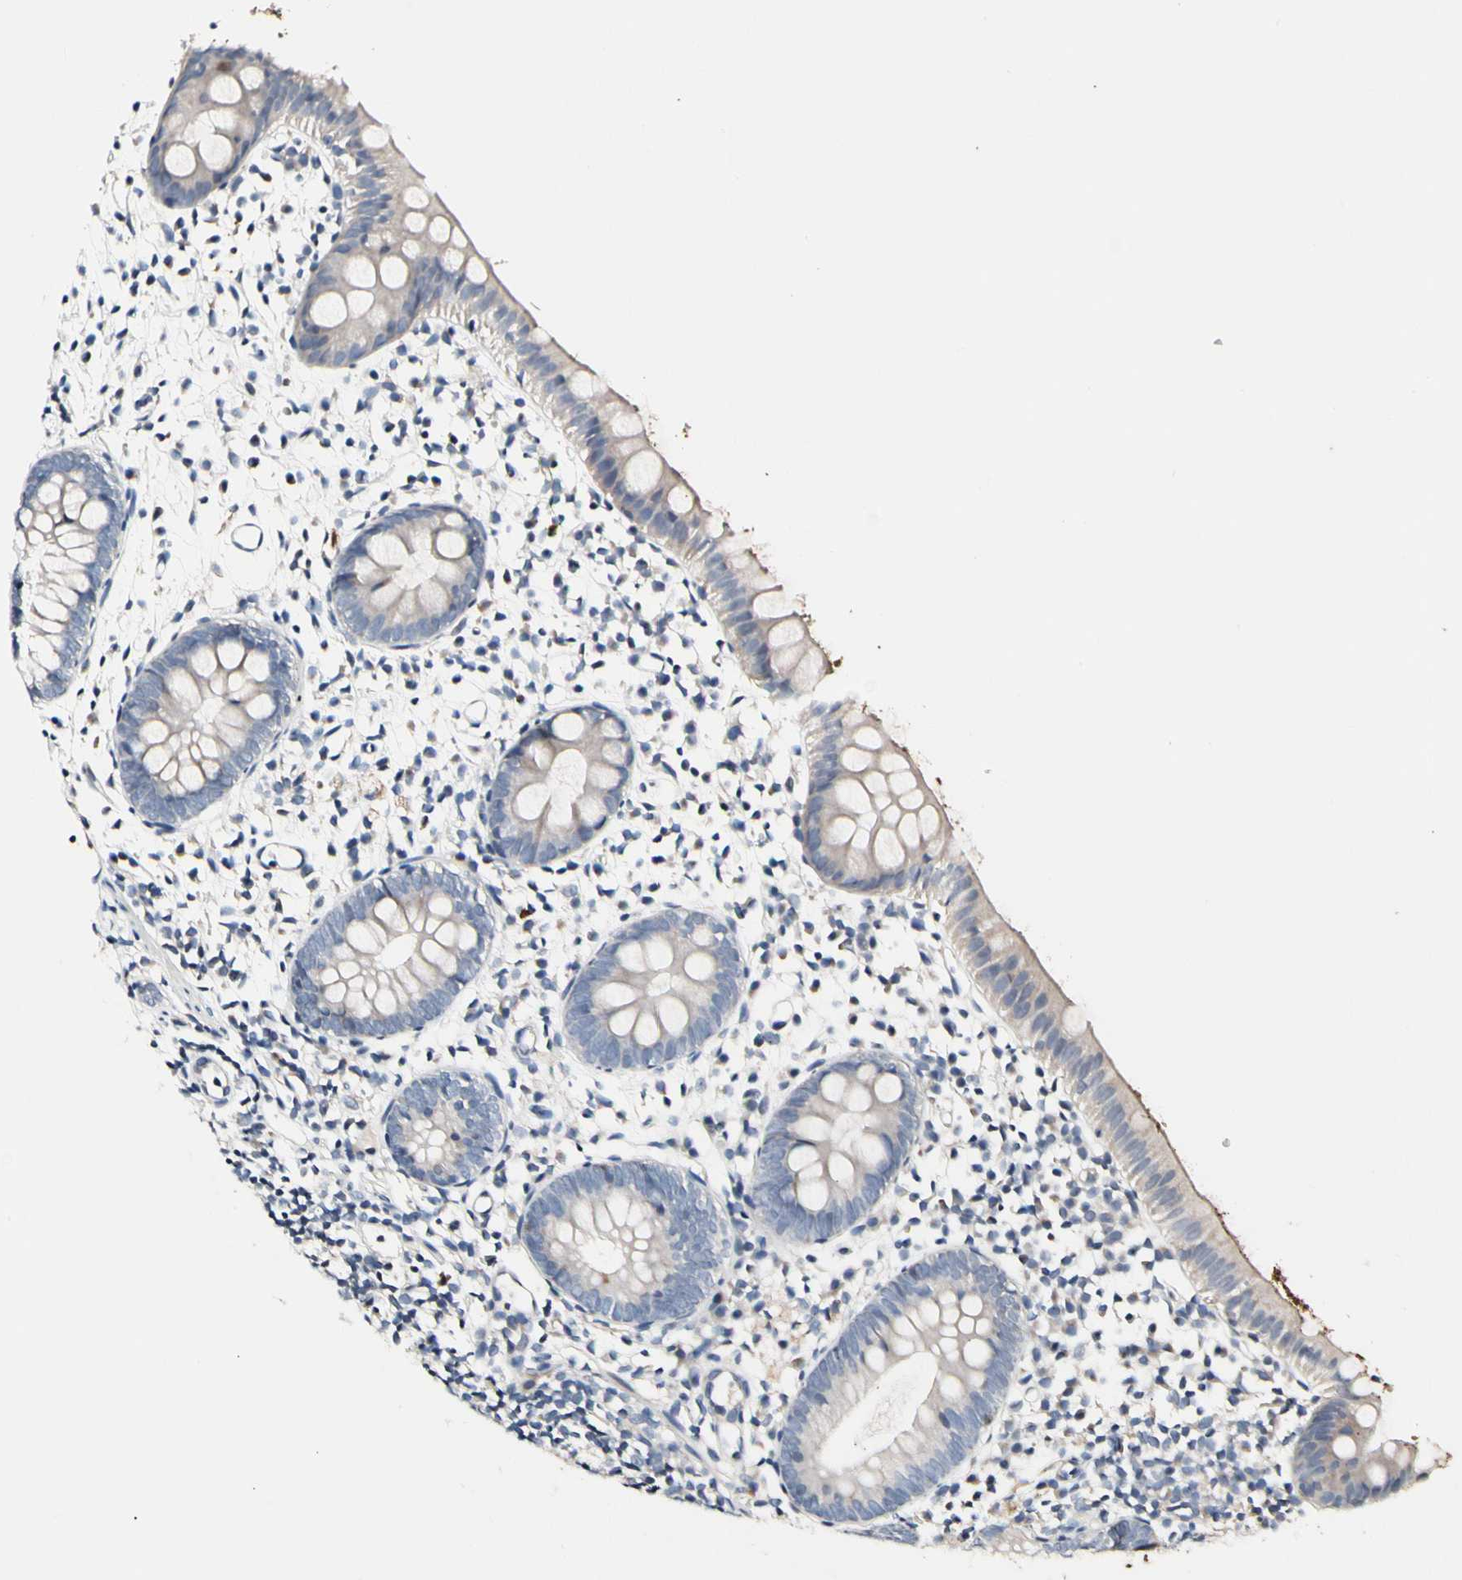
{"staining": {"intensity": "weak", "quantity": "25%-75%", "location": "cytoplasmic/membranous"}, "tissue": "appendix", "cell_type": "Glandular cells", "image_type": "normal", "snomed": [{"axis": "morphology", "description": "Normal tissue, NOS"}, {"axis": "topography", "description": "Appendix"}], "caption": "A photomicrograph of appendix stained for a protein shows weak cytoplasmic/membranous brown staining in glandular cells.", "gene": "SOX30", "patient": {"sex": "female", "age": 20}}